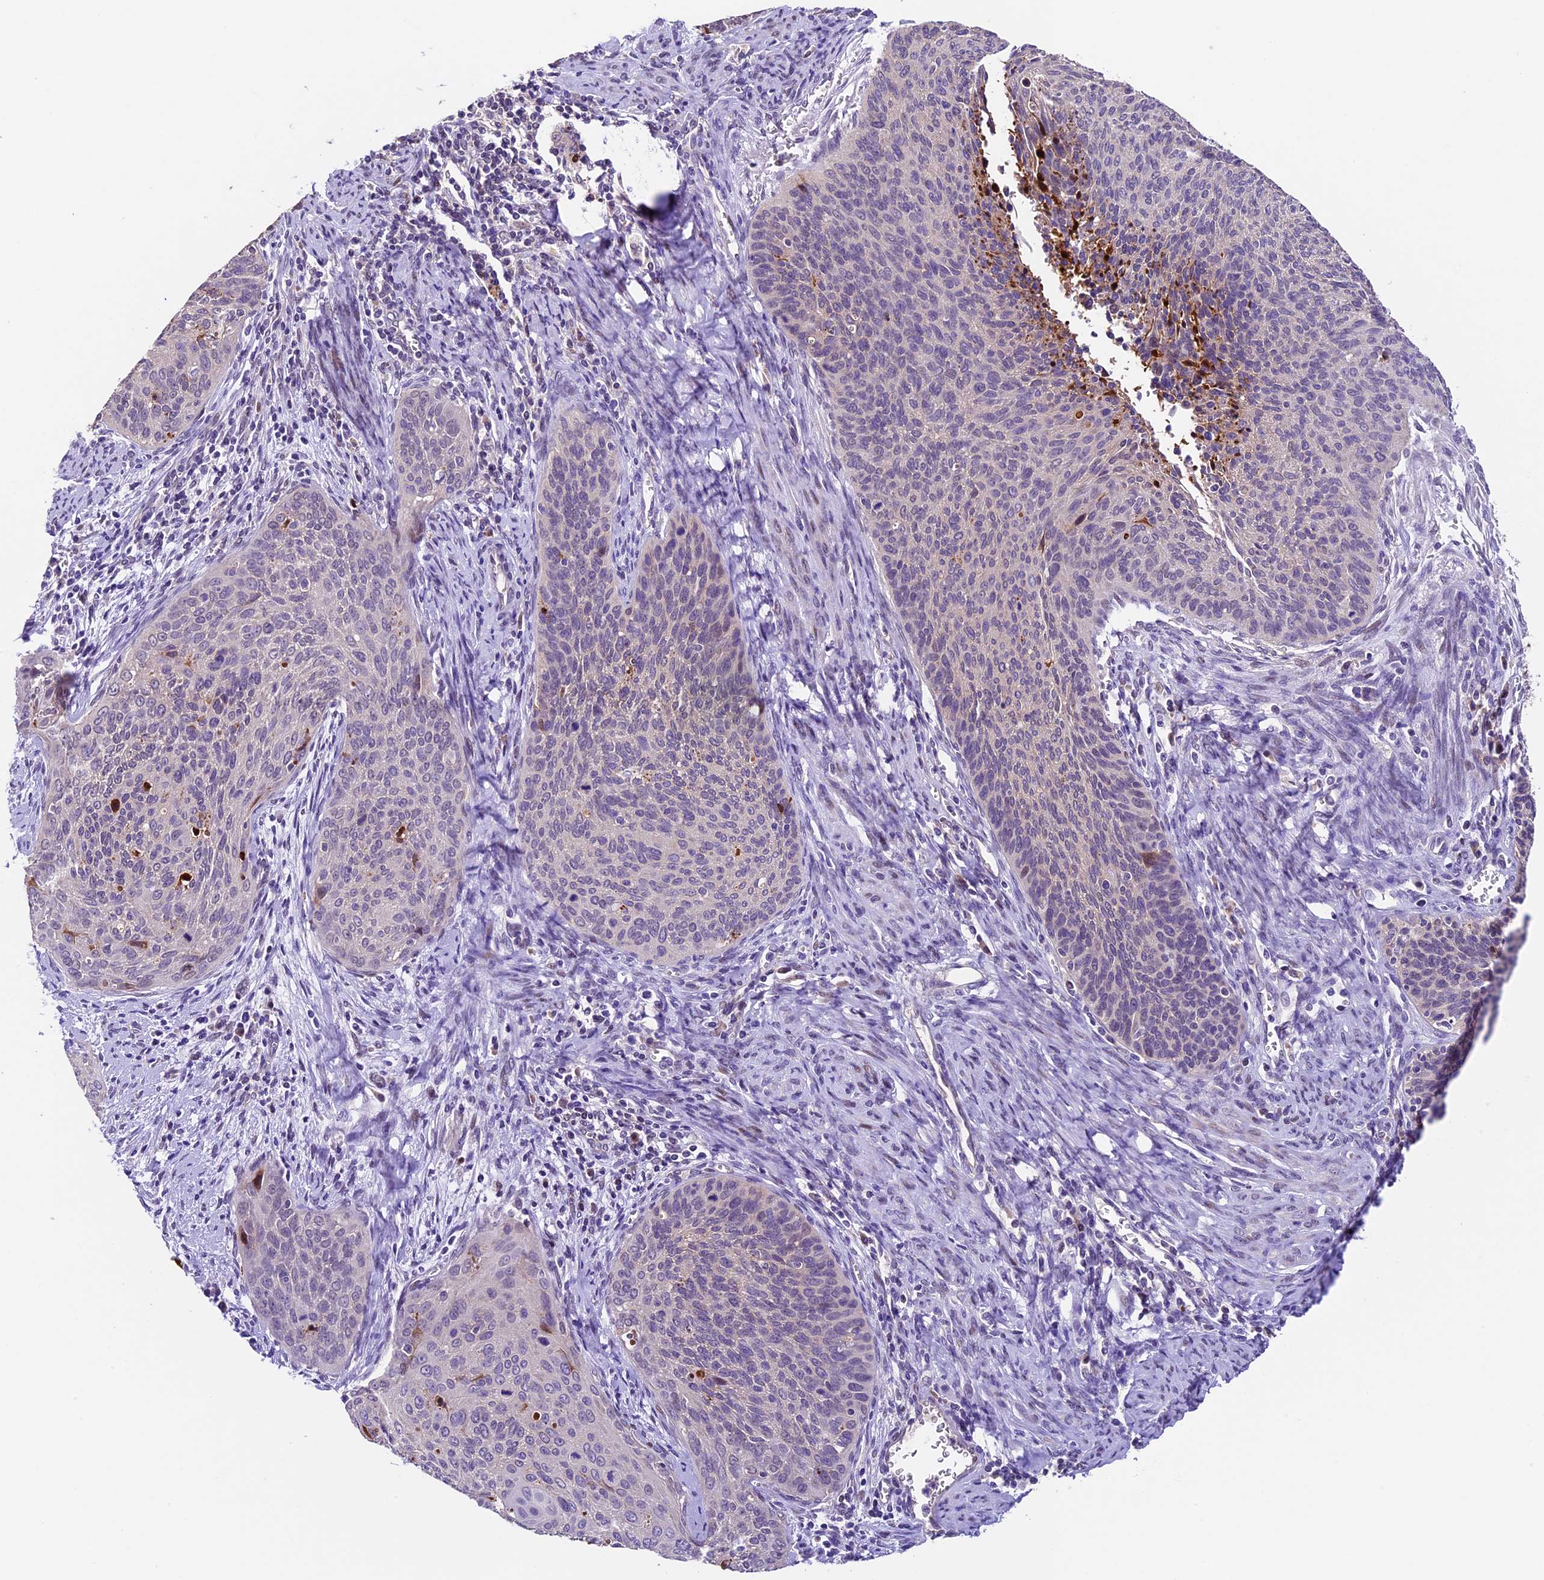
{"staining": {"intensity": "negative", "quantity": "none", "location": "none"}, "tissue": "cervical cancer", "cell_type": "Tumor cells", "image_type": "cancer", "snomed": [{"axis": "morphology", "description": "Squamous cell carcinoma, NOS"}, {"axis": "topography", "description": "Cervix"}], "caption": "Protein analysis of squamous cell carcinoma (cervical) demonstrates no significant staining in tumor cells.", "gene": "SBNO2", "patient": {"sex": "female", "age": 55}}